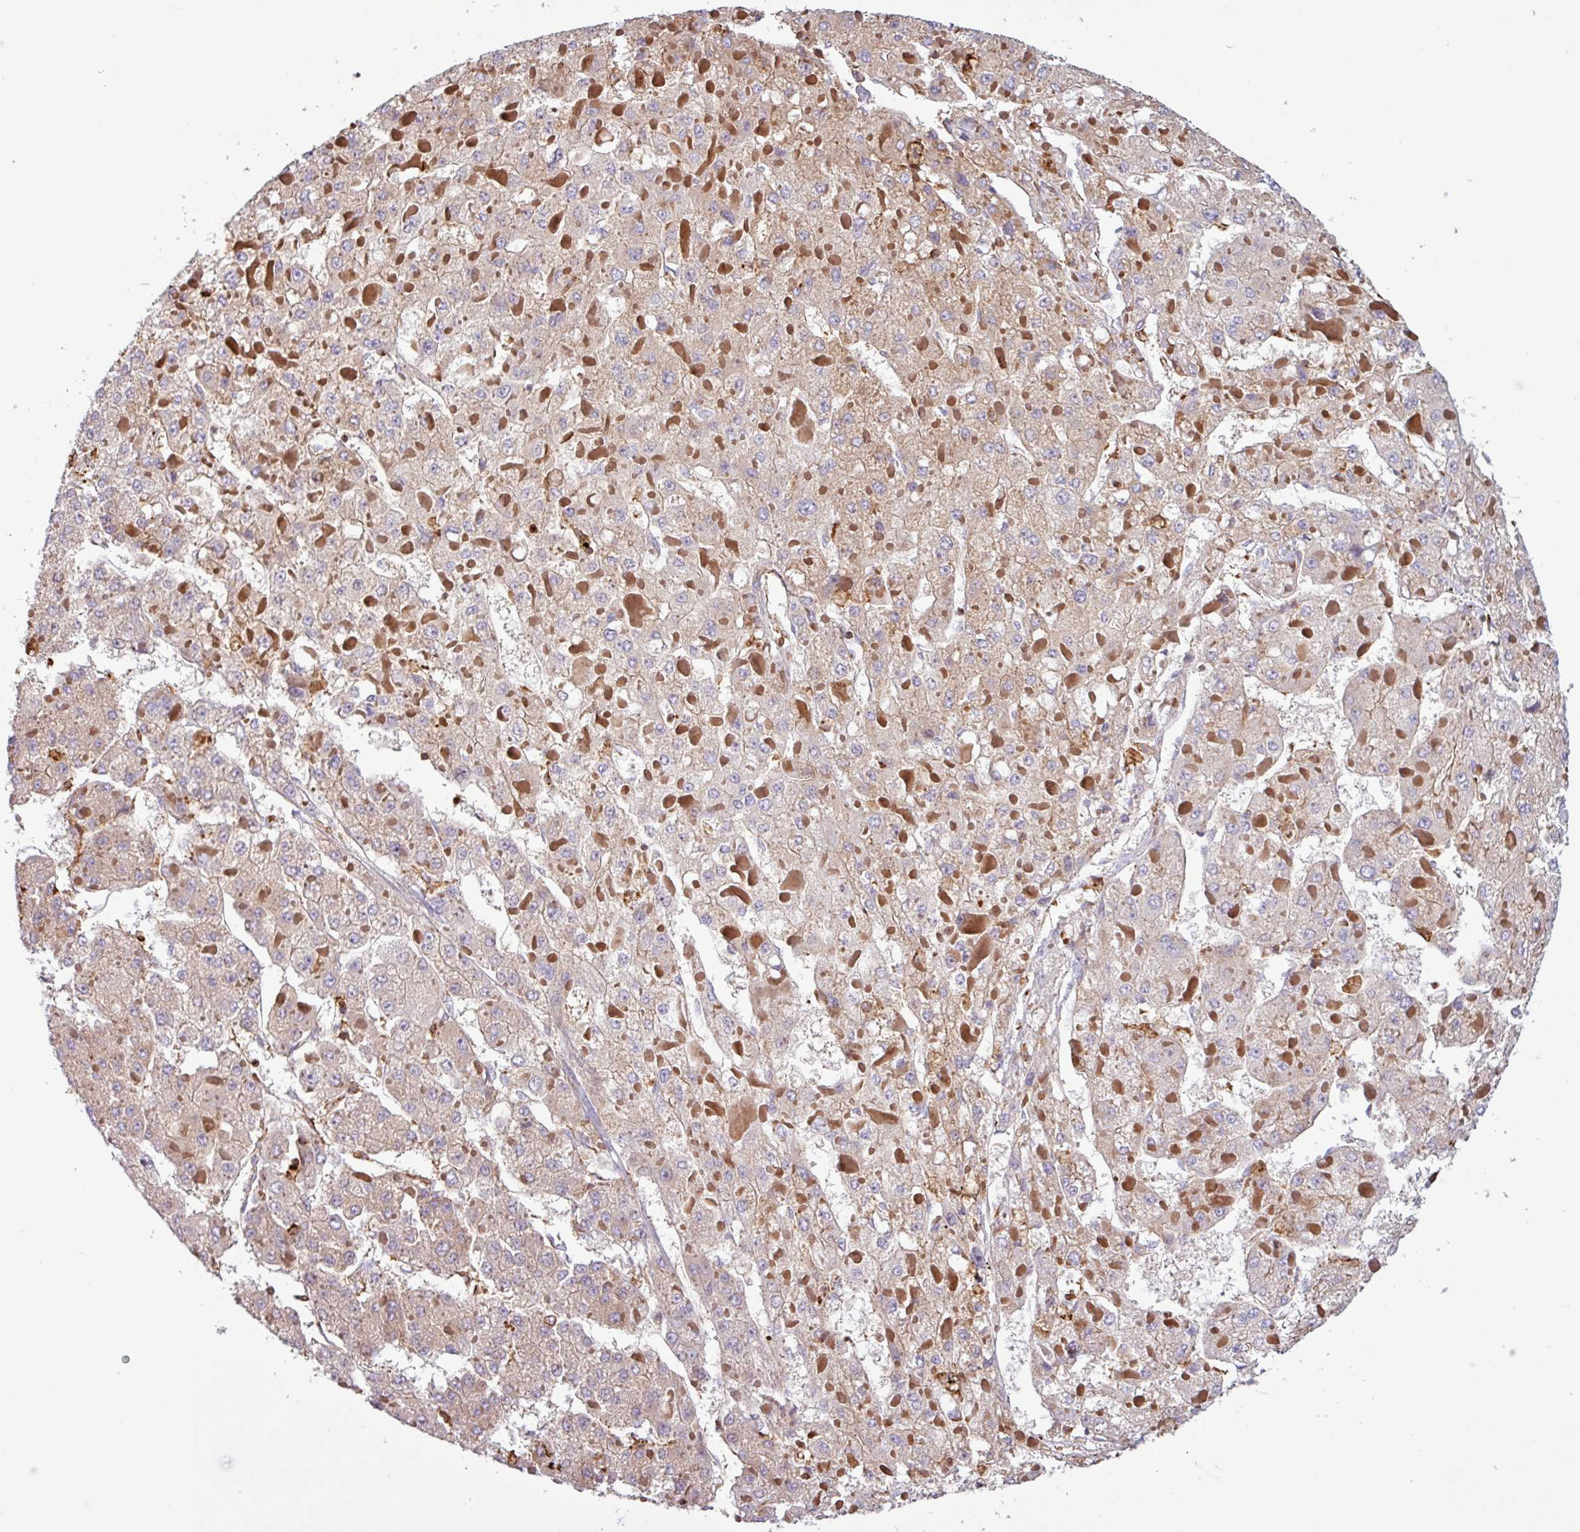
{"staining": {"intensity": "weak", "quantity": "25%-75%", "location": "cytoplasmic/membranous"}, "tissue": "liver cancer", "cell_type": "Tumor cells", "image_type": "cancer", "snomed": [{"axis": "morphology", "description": "Carcinoma, Hepatocellular, NOS"}, {"axis": "topography", "description": "Liver"}], "caption": "The micrograph demonstrates a brown stain indicating the presence of a protein in the cytoplasmic/membranous of tumor cells in liver cancer.", "gene": "ACTR3", "patient": {"sex": "female", "age": 73}}